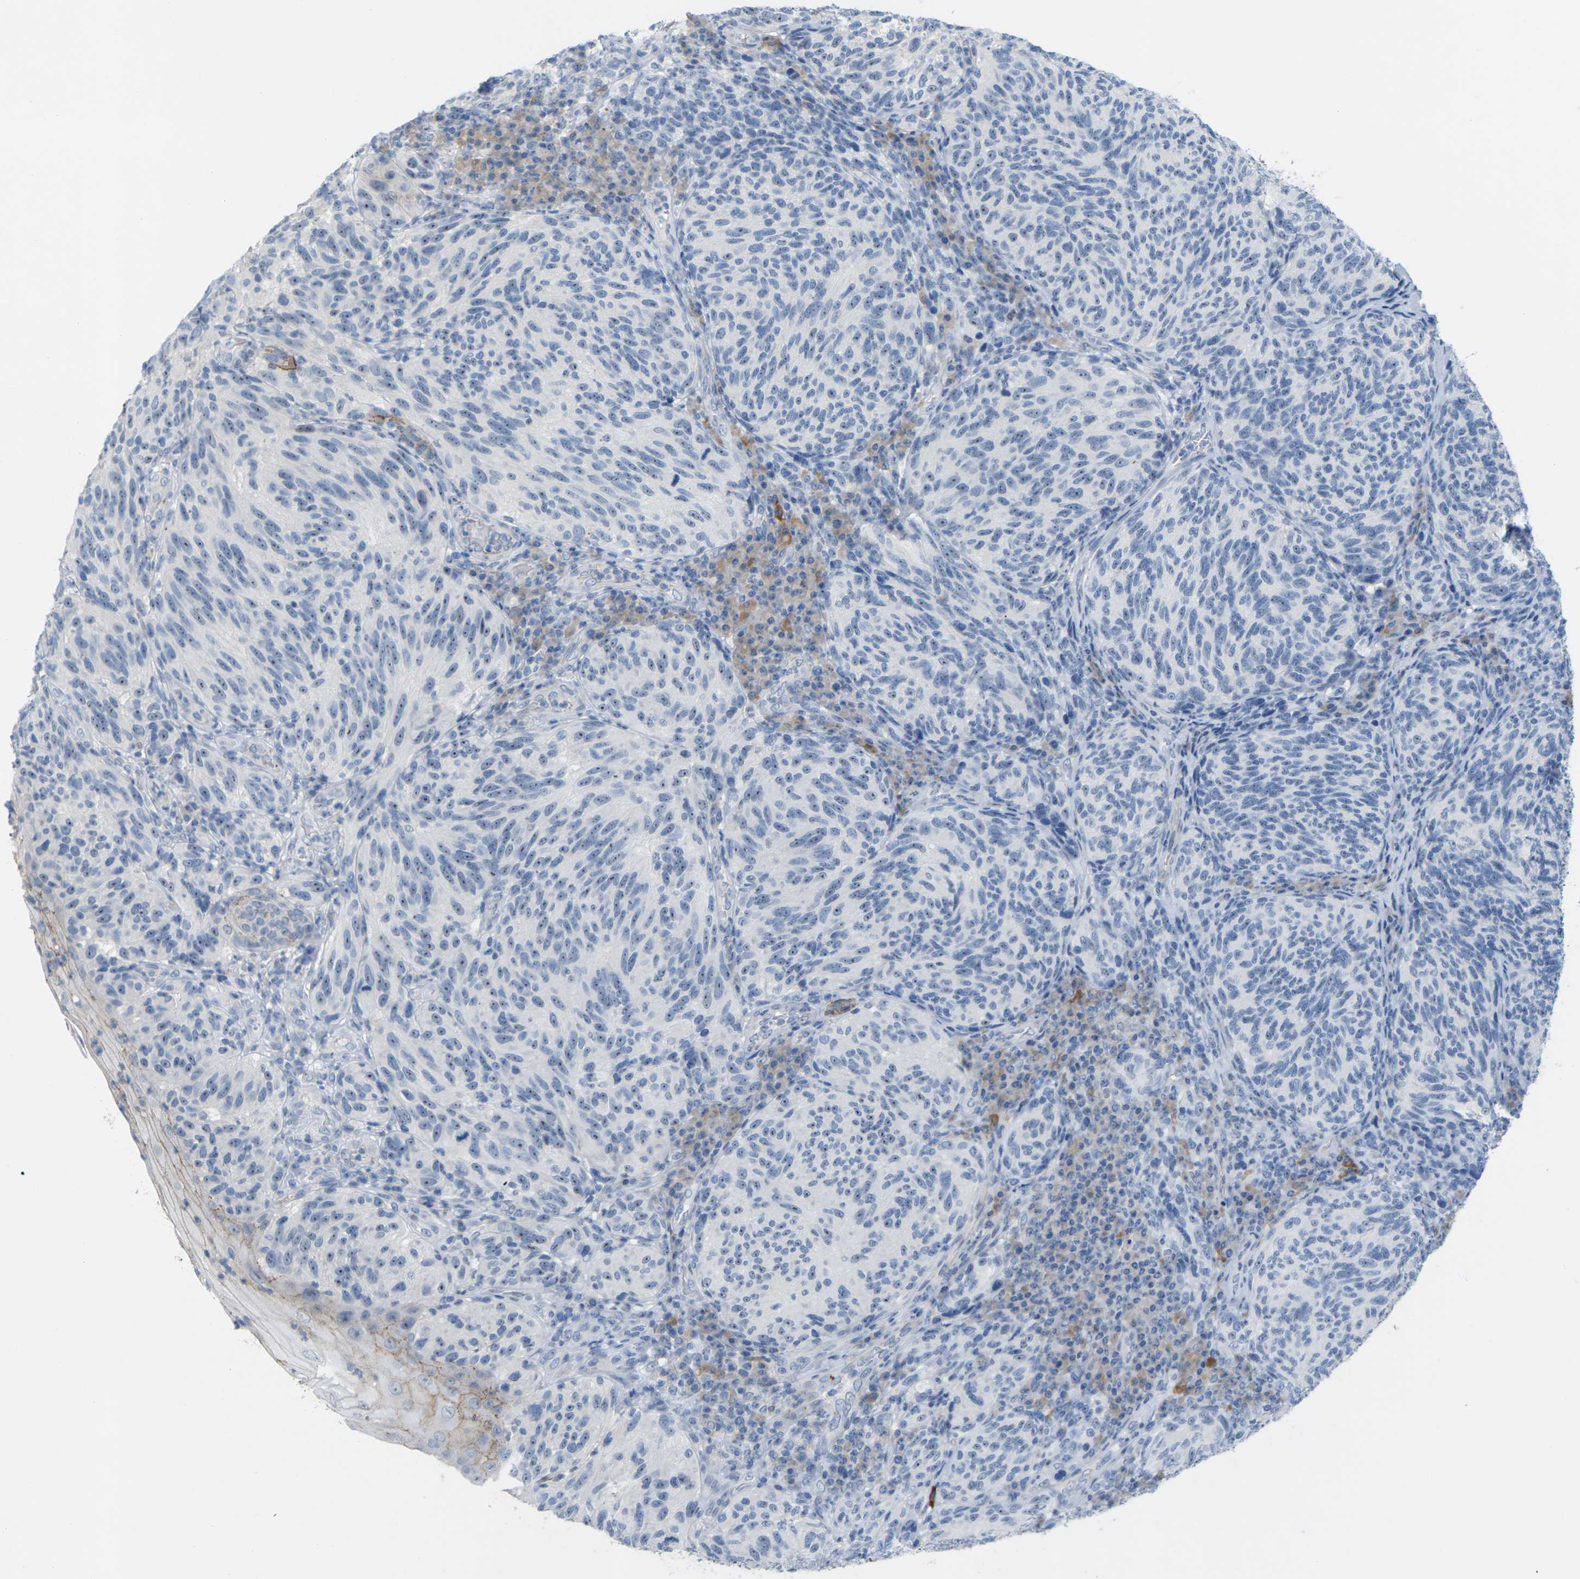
{"staining": {"intensity": "negative", "quantity": "none", "location": "none"}, "tissue": "melanoma", "cell_type": "Tumor cells", "image_type": "cancer", "snomed": [{"axis": "morphology", "description": "Malignant melanoma, NOS"}, {"axis": "topography", "description": "Skin"}], "caption": "High power microscopy image of an immunohistochemistry histopathology image of melanoma, revealing no significant positivity in tumor cells.", "gene": "CLDN3", "patient": {"sex": "female", "age": 73}}